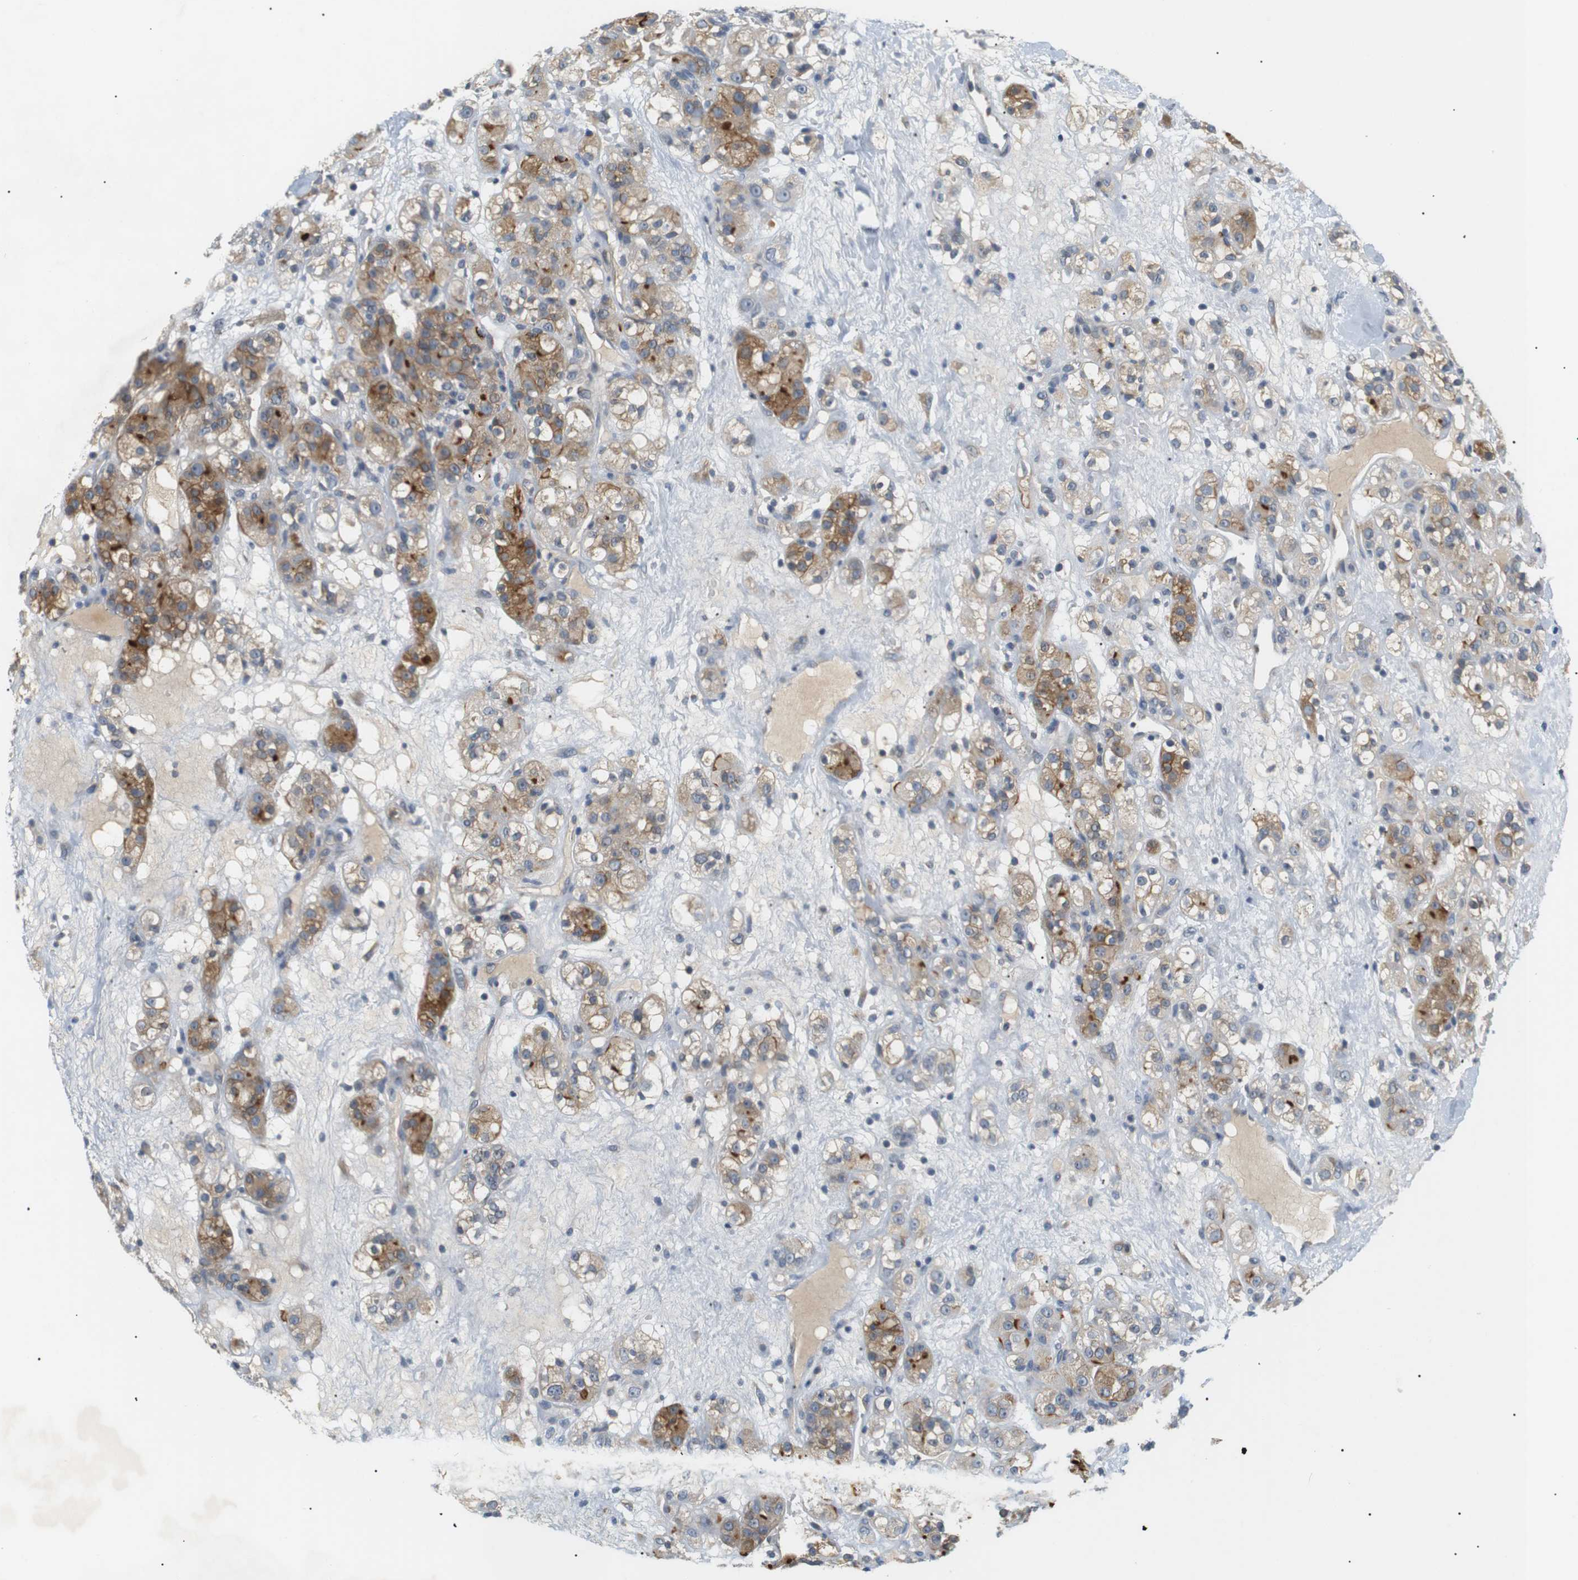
{"staining": {"intensity": "moderate", "quantity": ">75%", "location": "cytoplasmic/membranous"}, "tissue": "renal cancer", "cell_type": "Tumor cells", "image_type": "cancer", "snomed": [{"axis": "morphology", "description": "Normal tissue, NOS"}, {"axis": "morphology", "description": "Adenocarcinoma, NOS"}, {"axis": "topography", "description": "Kidney"}], "caption": "Protein staining of renal cancer tissue exhibits moderate cytoplasmic/membranous positivity in approximately >75% of tumor cells.", "gene": "EVA1C", "patient": {"sex": "male", "age": 61}}